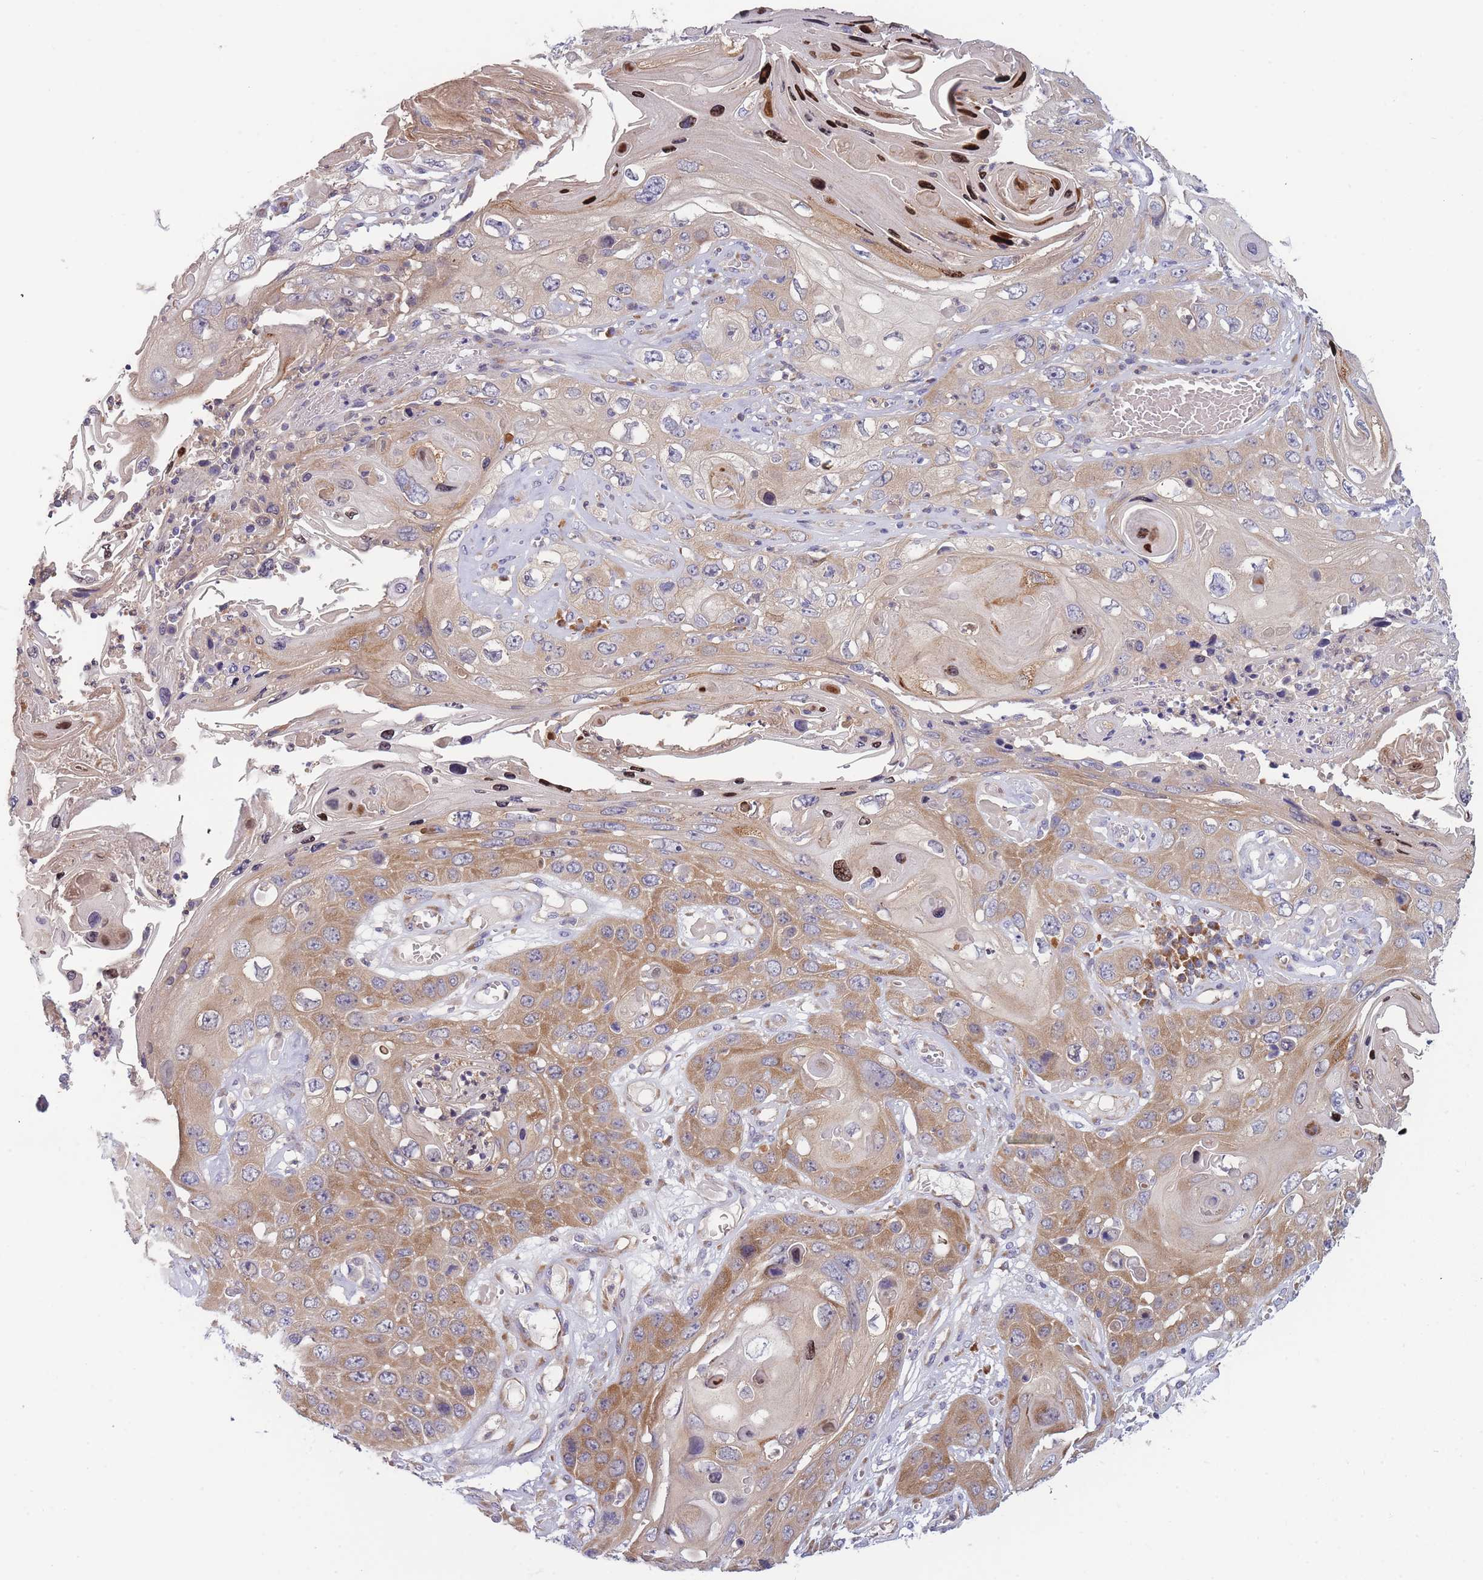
{"staining": {"intensity": "moderate", "quantity": ">75%", "location": "cytoplasmic/membranous,nuclear"}, "tissue": "skin cancer", "cell_type": "Tumor cells", "image_type": "cancer", "snomed": [{"axis": "morphology", "description": "Squamous cell carcinoma, NOS"}, {"axis": "topography", "description": "Skin"}], "caption": "A brown stain labels moderate cytoplasmic/membranous and nuclear expression of a protein in skin squamous cell carcinoma tumor cells.", "gene": "NDUFAF6", "patient": {"sex": "male", "age": 55}}